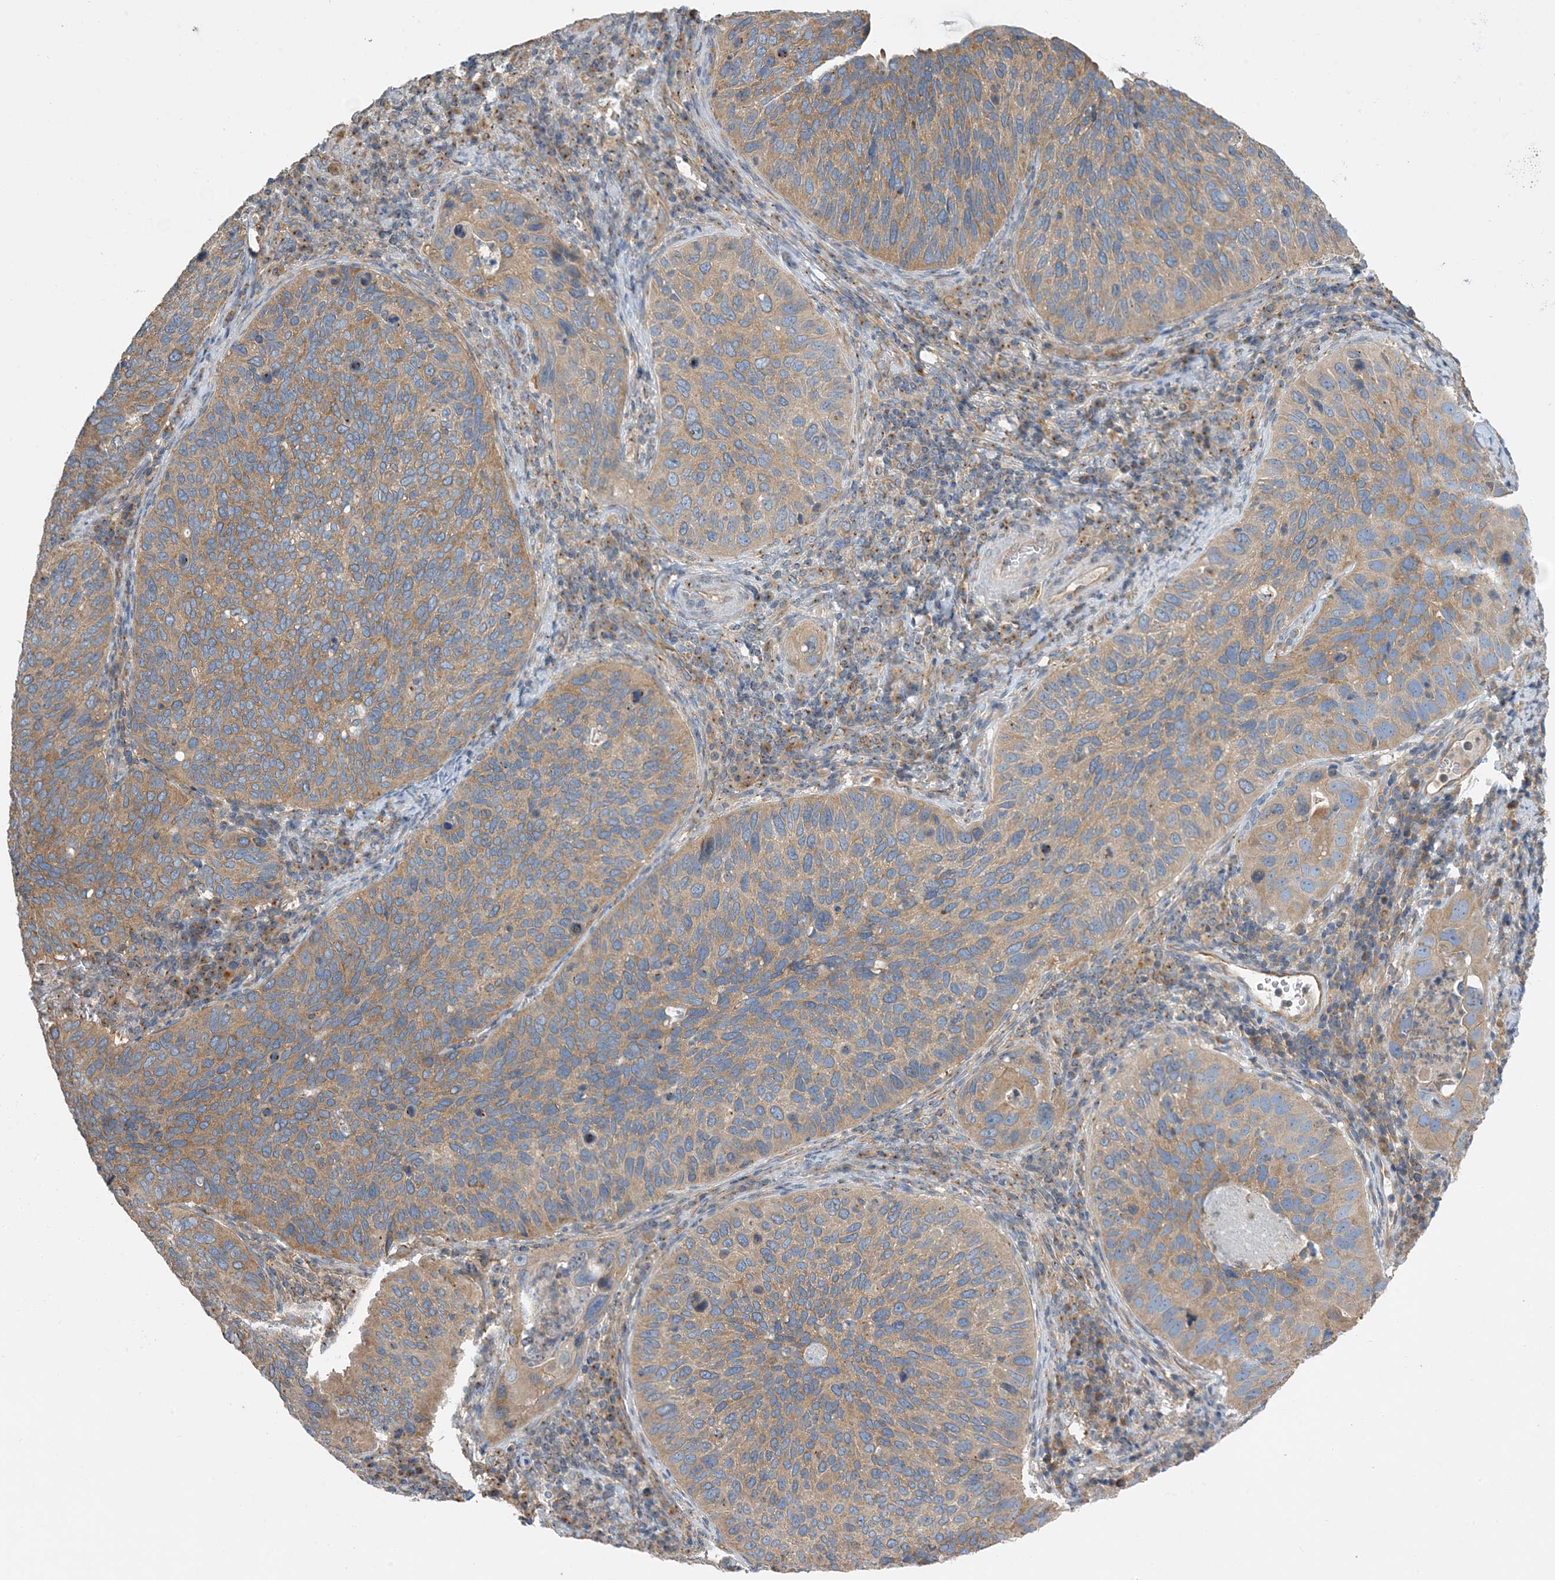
{"staining": {"intensity": "weak", "quantity": ">75%", "location": "cytoplasmic/membranous"}, "tissue": "cervical cancer", "cell_type": "Tumor cells", "image_type": "cancer", "snomed": [{"axis": "morphology", "description": "Squamous cell carcinoma, NOS"}, {"axis": "topography", "description": "Cervix"}], "caption": "Protein expression analysis of squamous cell carcinoma (cervical) reveals weak cytoplasmic/membranous staining in approximately >75% of tumor cells.", "gene": "SIDT1", "patient": {"sex": "female", "age": 38}}